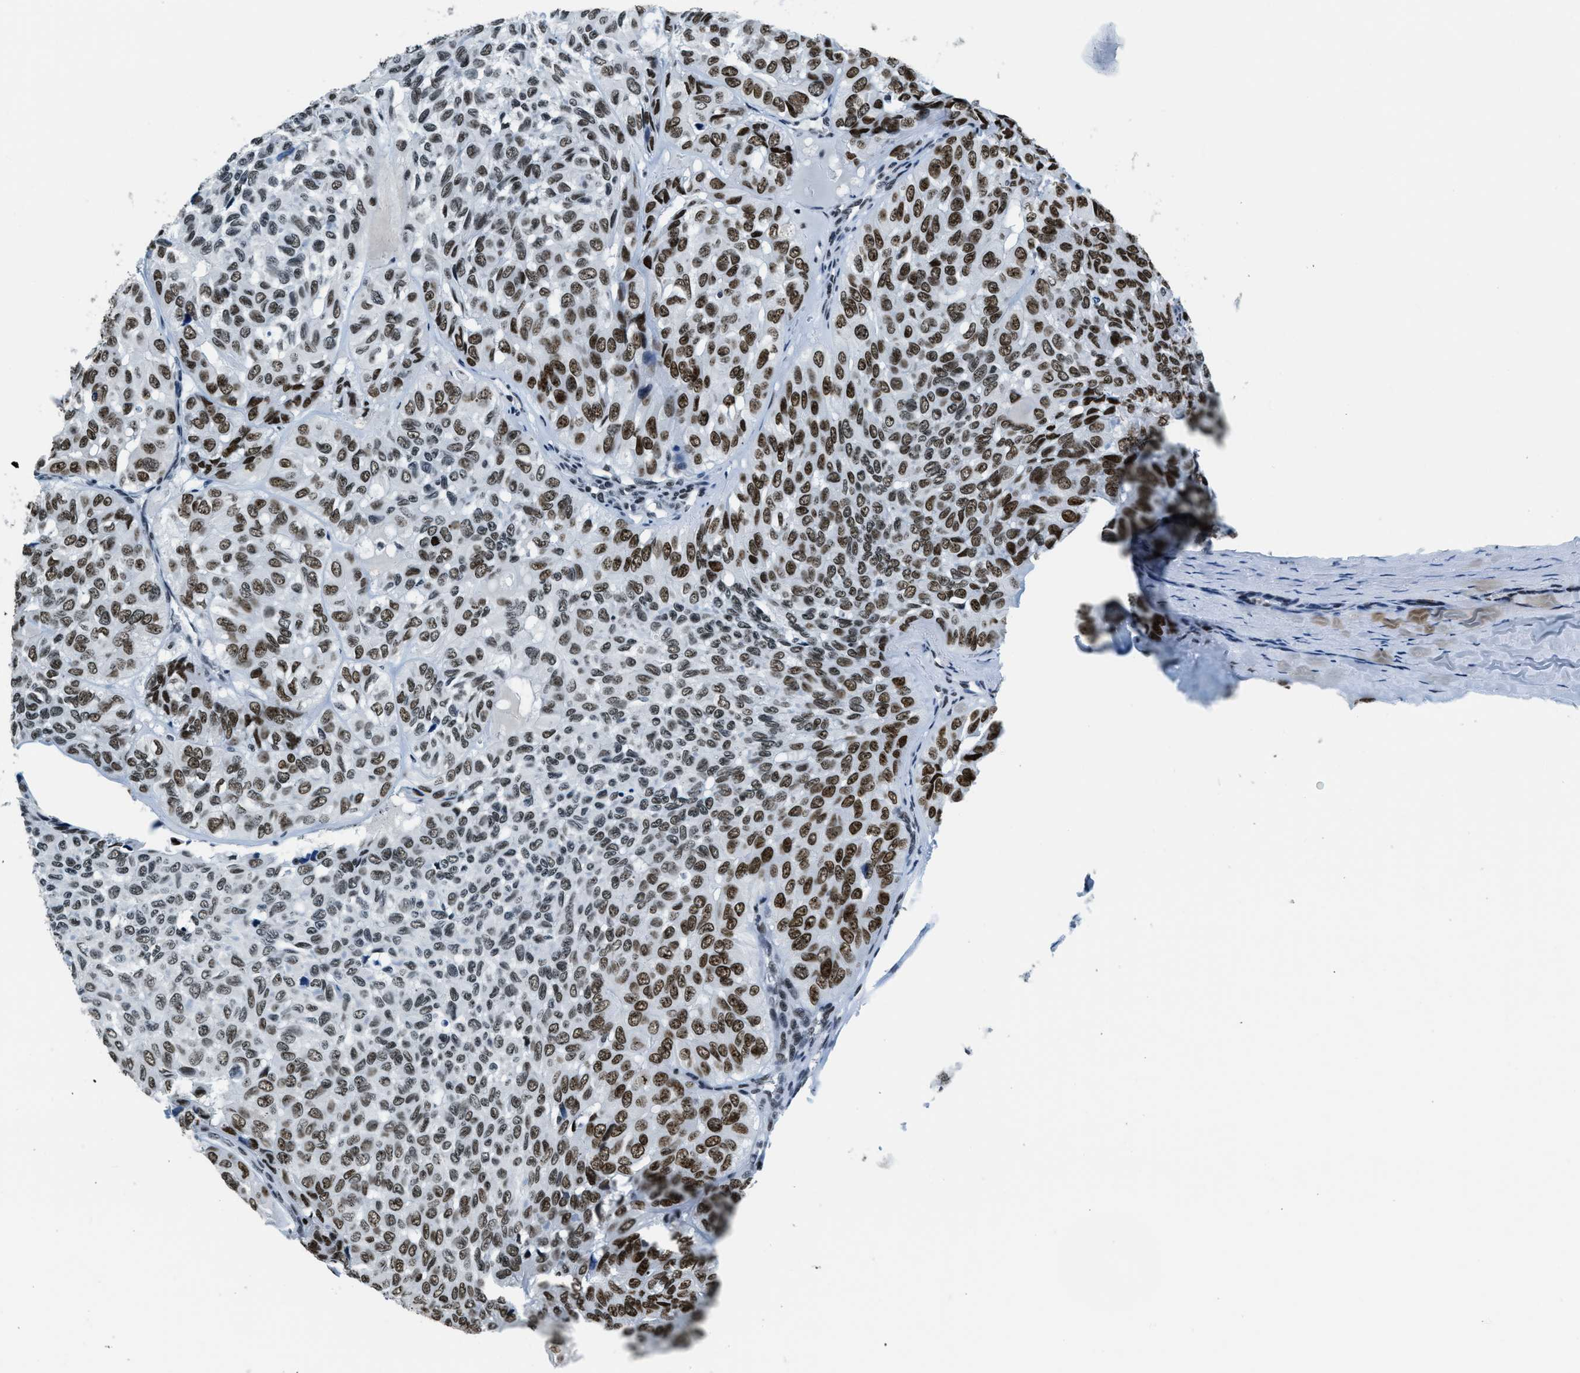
{"staining": {"intensity": "strong", "quantity": ">75%", "location": "nuclear"}, "tissue": "head and neck cancer", "cell_type": "Tumor cells", "image_type": "cancer", "snomed": [{"axis": "morphology", "description": "Adenocarcinoma, NOS"}, {"axis": "topography", "description": "Salivary gland, NOS"}, {"axis": "topography", "description": "Head-Neck"}], "caption": "Immunohistochemistry (IHC) micrograph of neoplastic tissue: human head and neck cancer (adenocarcinoma) stained using immunohistochemistry (IHC) exhibits high levels of strong protein expression localized specifically in the nuclear of tumor cells, appearing as a nuclear brown color.", "gene": "TOP1", "patient": {"sex": "female", "age": 76}}